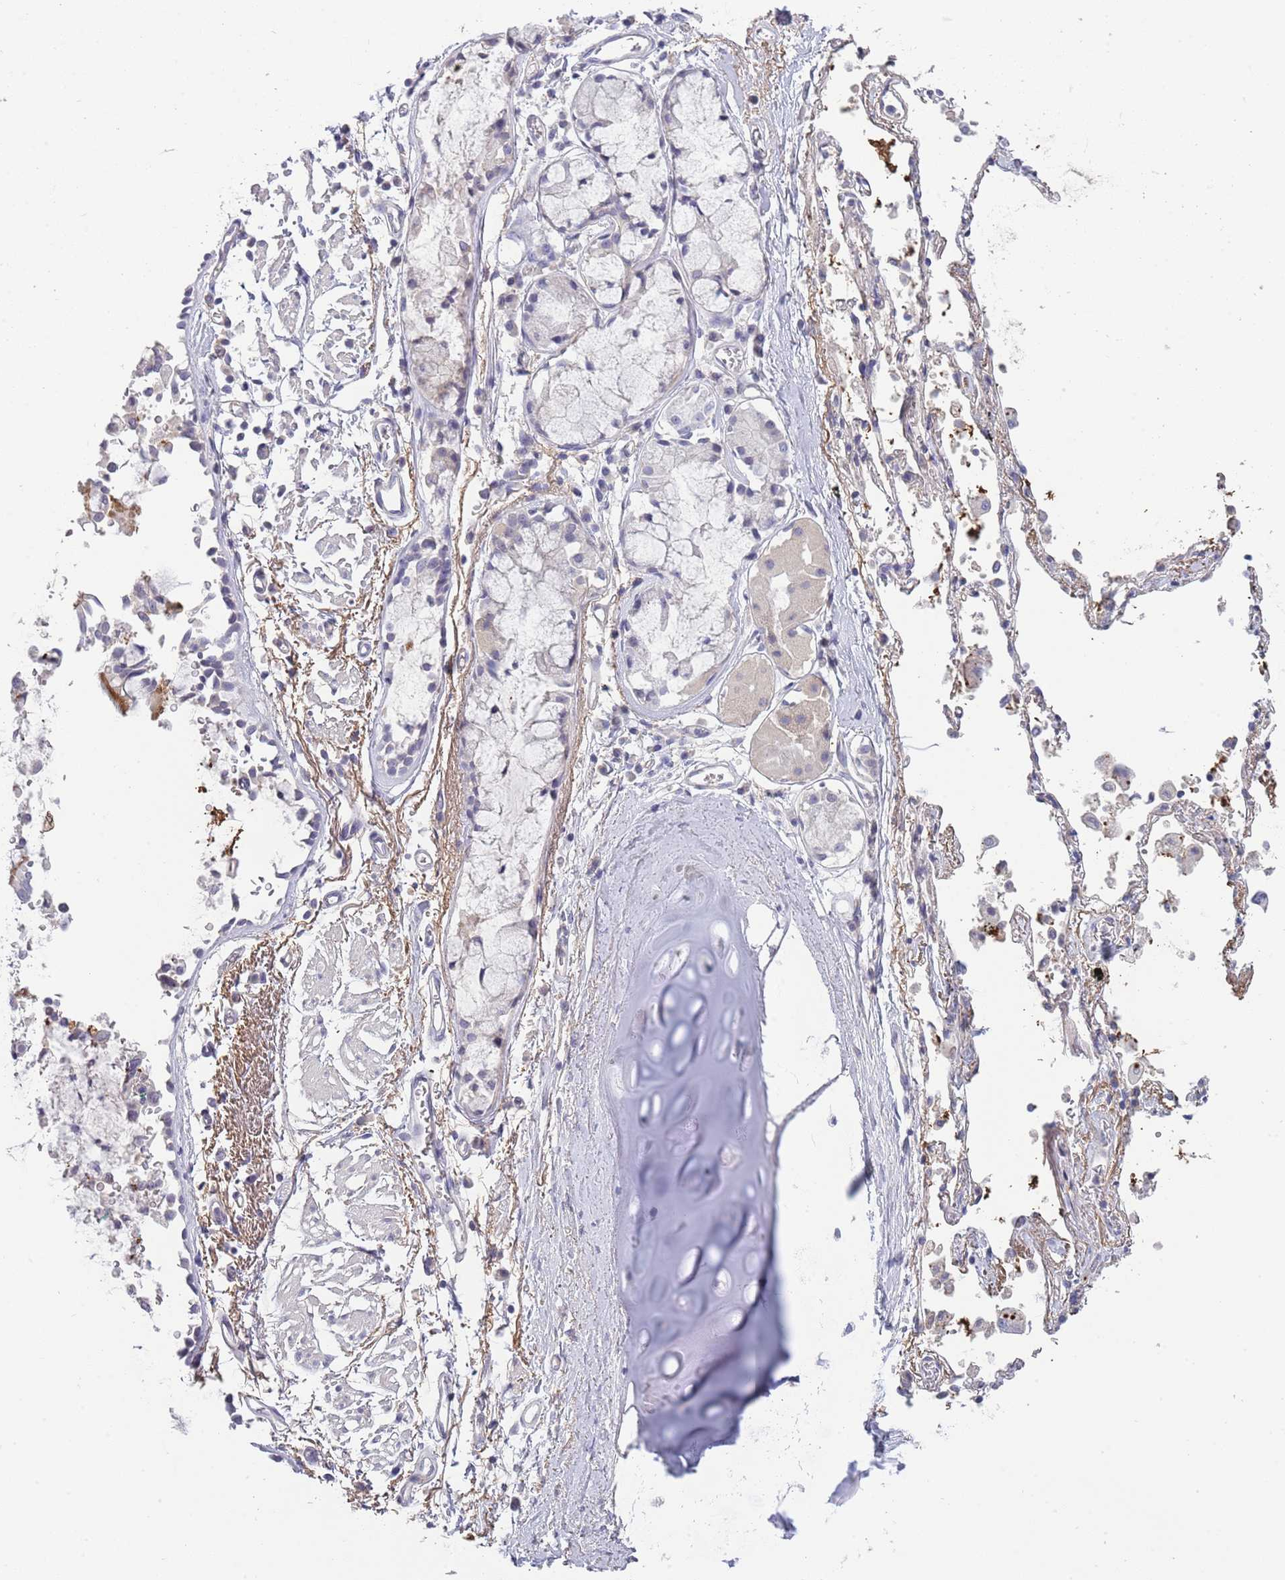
{"staining": {"intensity": "negative", "quantity": "none", "location": "none"}, "tissue": "soft tissue", "cell_type": "Chondrocytes", "image_type": "normal", "snomed": [{"axis": "morphology", "description": "Normal tissue, NOS"}, {"axis": "topography", "description": "Cartilage tissue"}], "caption": "A high-resolution photomicrograph shows immunohistochemistry staining of normal soft tissue, which demonstrates no significant staining in chondrocytes. (DAB immunohistochemistry with hematoxylin counter stain).", "gene": "PIMREG", "patient": {"sex": "male", "age": 73}}